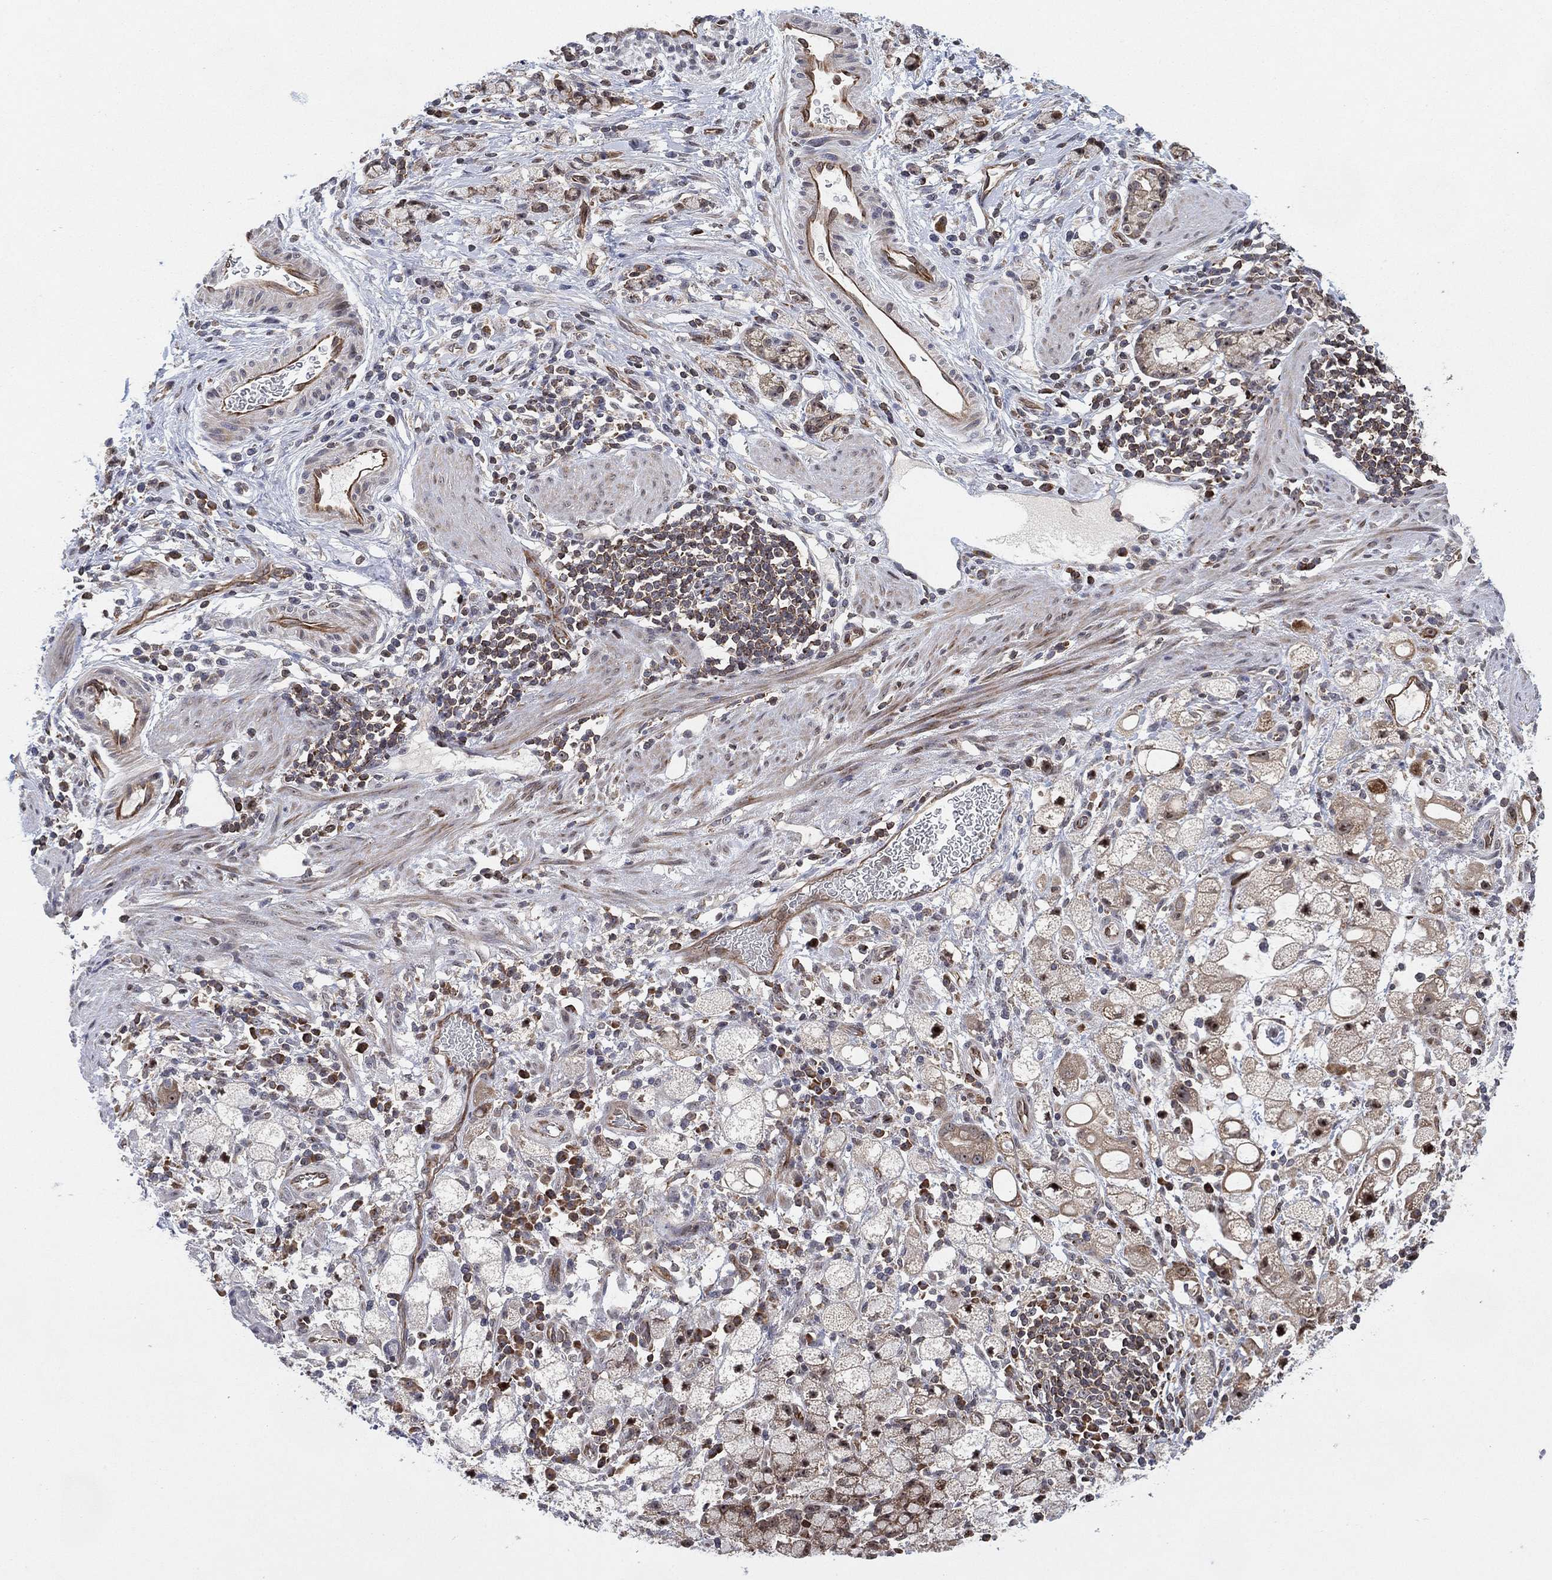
{"staining": {"intensity": "weak", "quantity": "<25%", "location": "cytoplasmic/membranous"}, "tissue": "stomach cancer", "cell_type": "Tumor cells", "image_type": "cancer", "snomed": [{"axis": "morphology", "description": "Adenocarcinoma, NOS"}, {"axis": "topography", "description": "Stomach"}], "caption": "Immunohistochemical staining of stomach cancer reveals no significant positivity in tumor cells.", "gene": "TMCO1", "patient": {"sex": "male", "age": 58}}